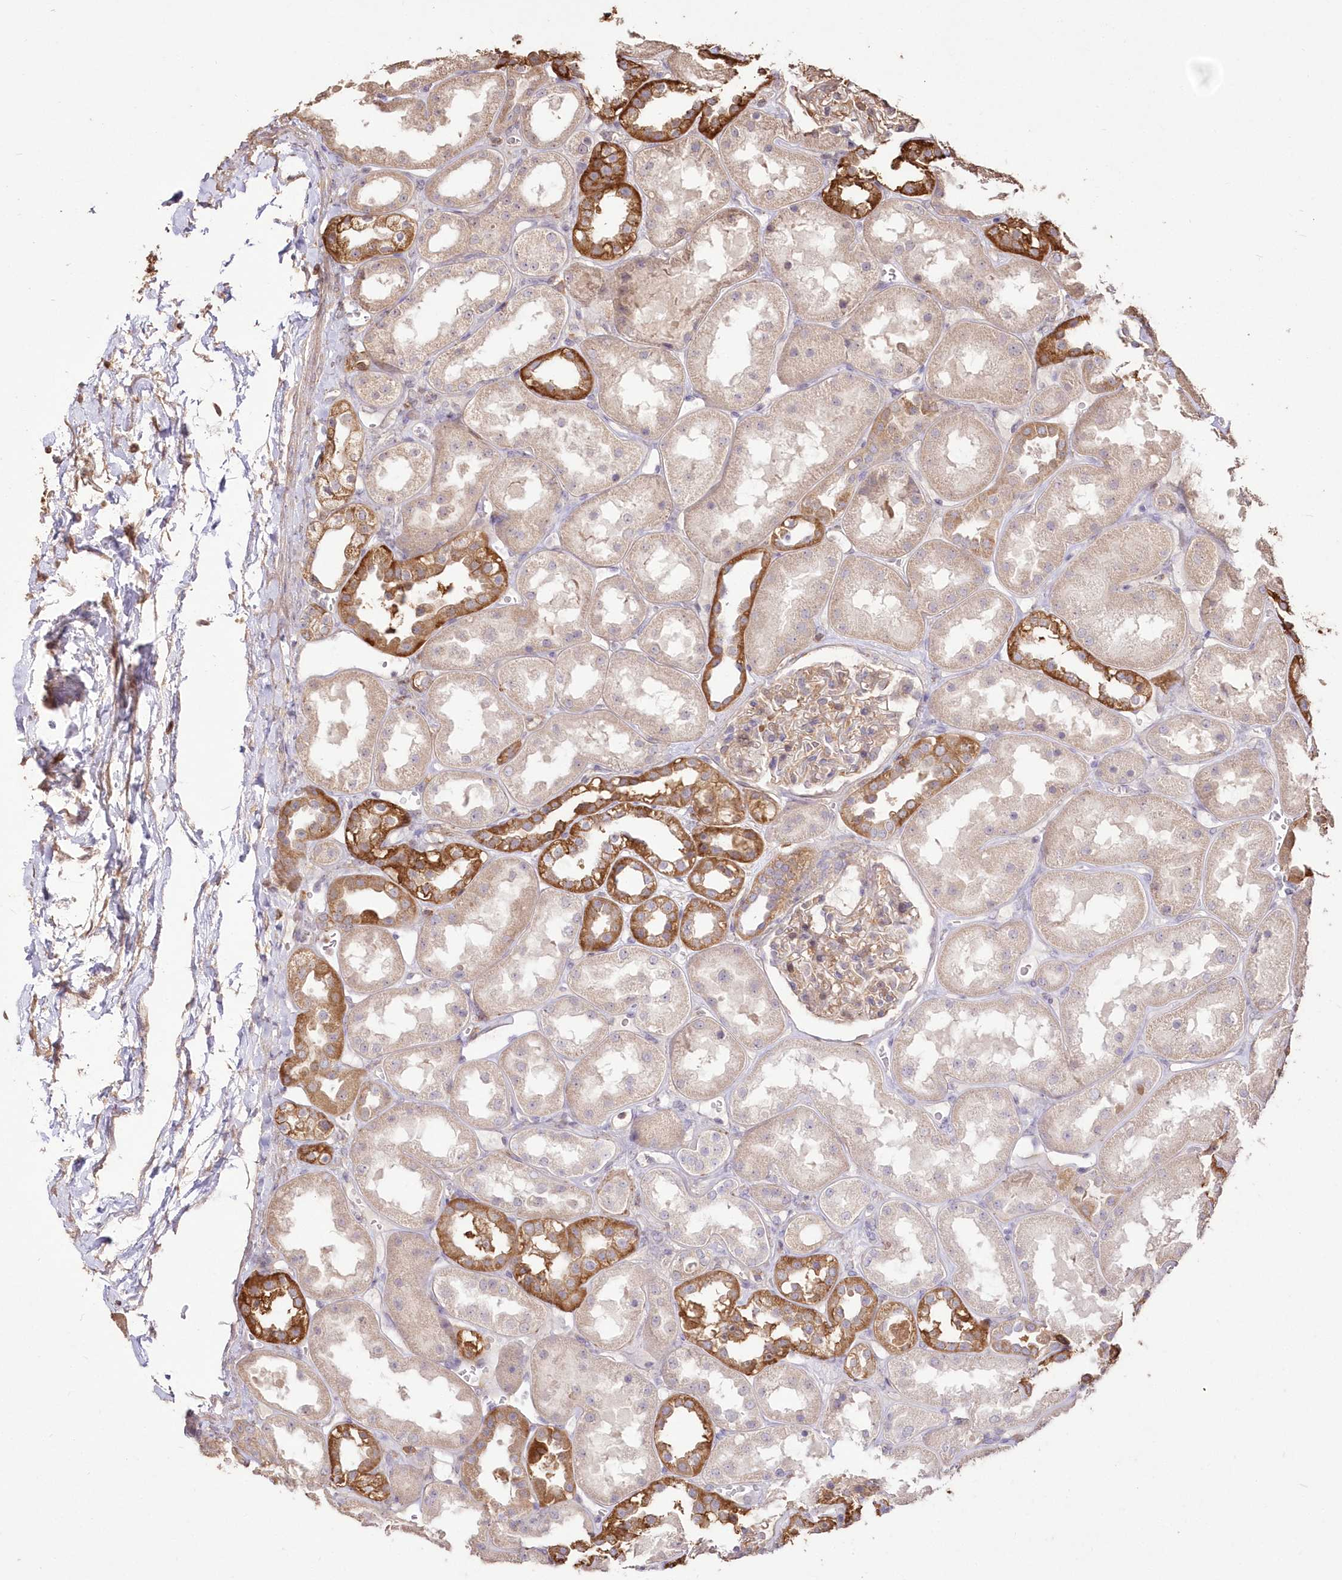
{"staining": {"intensity": "weak", "quantity": "25%-75%", "location": "cytoplasmic/membranous"}, "tissue": "kidney", "cell_type": "Cells in glomeruli", "image_type": "normal", "snomed": [{"axis": "morphology", "description": "Normal tissue, NOS"}, {"axis": "topography", "description": "Kidney"}], "caption": "Immunohistochemistry (IHC) (DAB) staining of normal kidney displays weak cytoplasmic/membranous protein expression in approximately 25%-75% of cells in glomeruli.", "gene": "STK17B", "patient": {"sex": "male", "age": 70}}